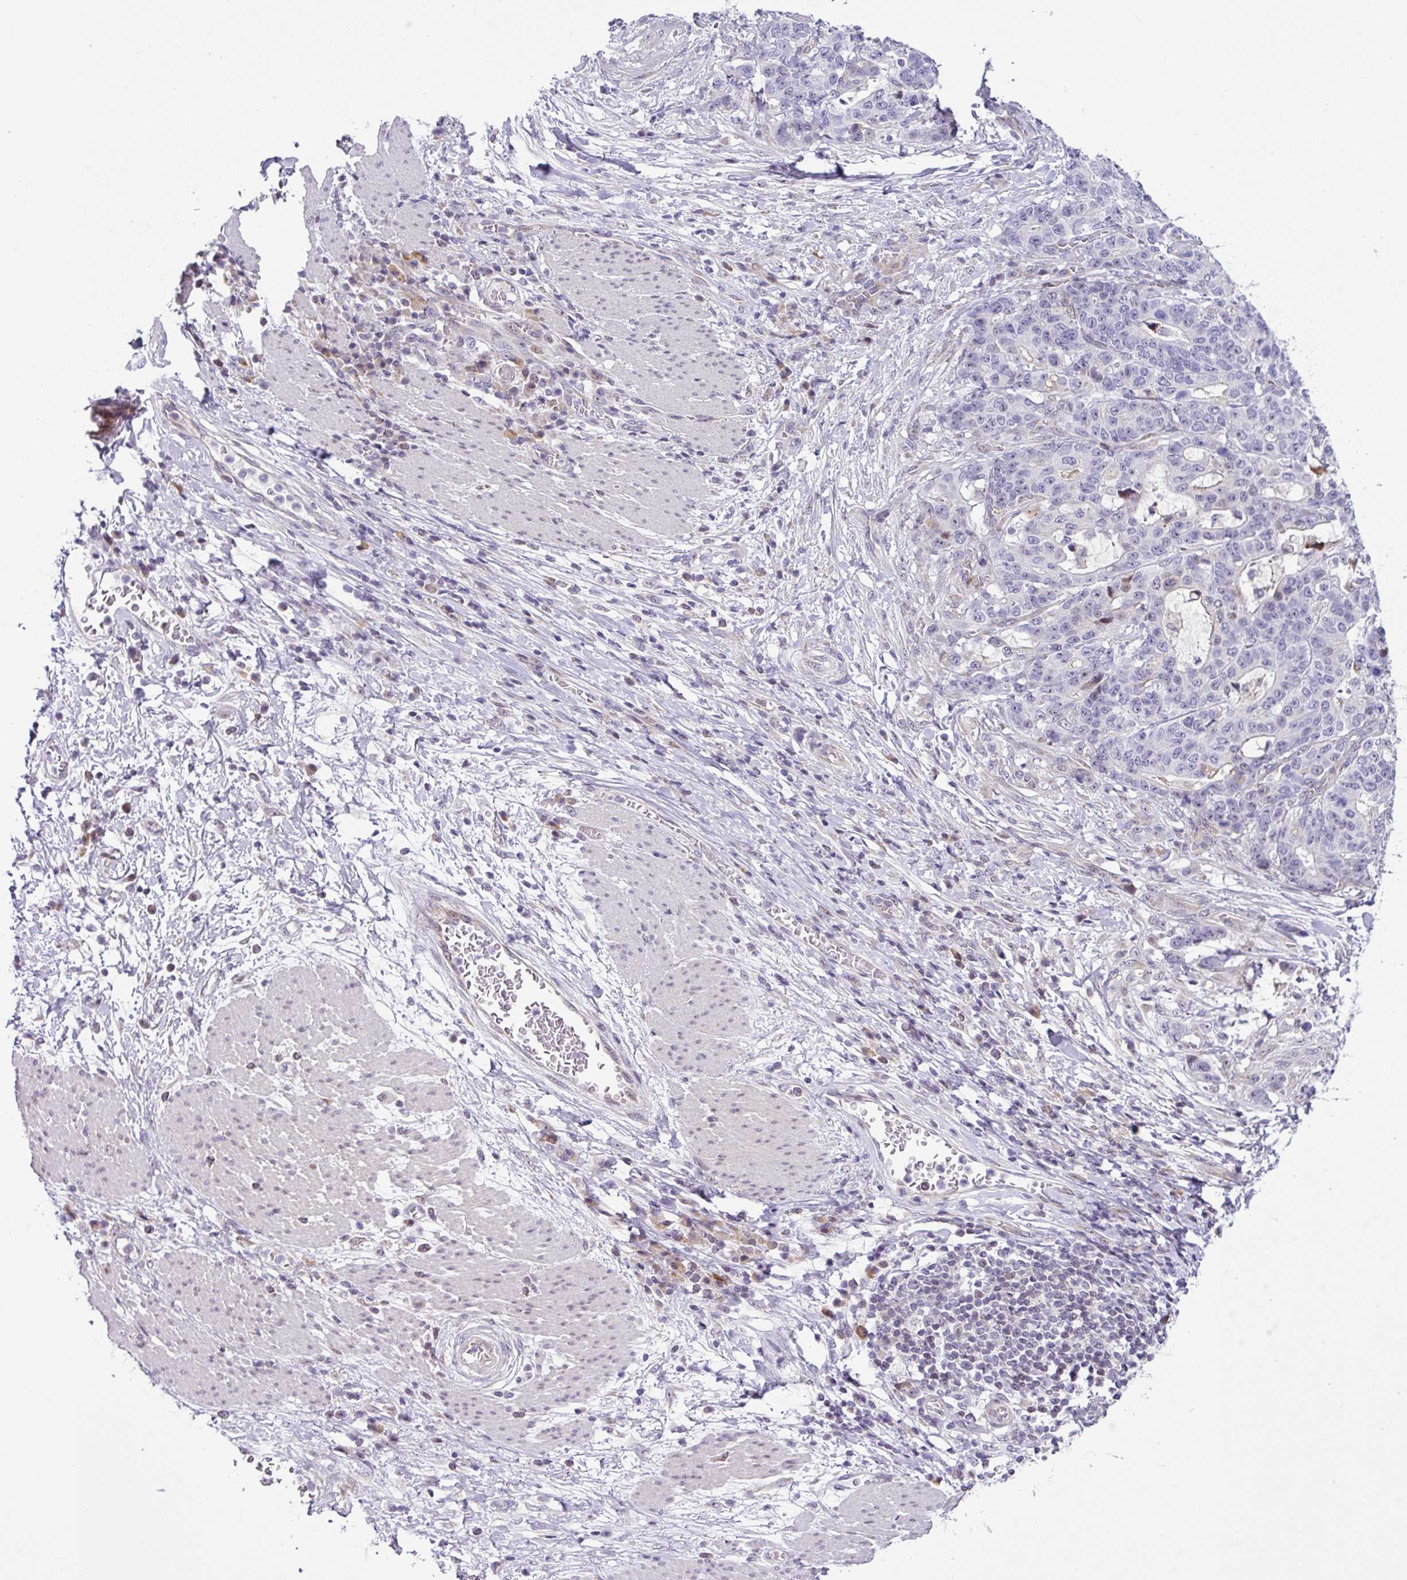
{"staining": {"intensity": "negative", "quantity": "none", "location": "none"}, "tissue": "stomach cancer", "cell_type": "Tumor cells", "image_type": "cancer", "snomed": [{"axis": "morphology", "description": "Normal tissue, NOS"}, {"axis": "morphology", "description": "Adenocarcinoma, NOS"}, {"axis": "topography", "description": "Stomach"}], "caption": "Tumor cells are negative for brown protein staining in adenocarcinoma (stomach). (DAB IHC, high magnification).", "gene": "NDUFB2", "patient": {"sex": "female", "age": 64}}